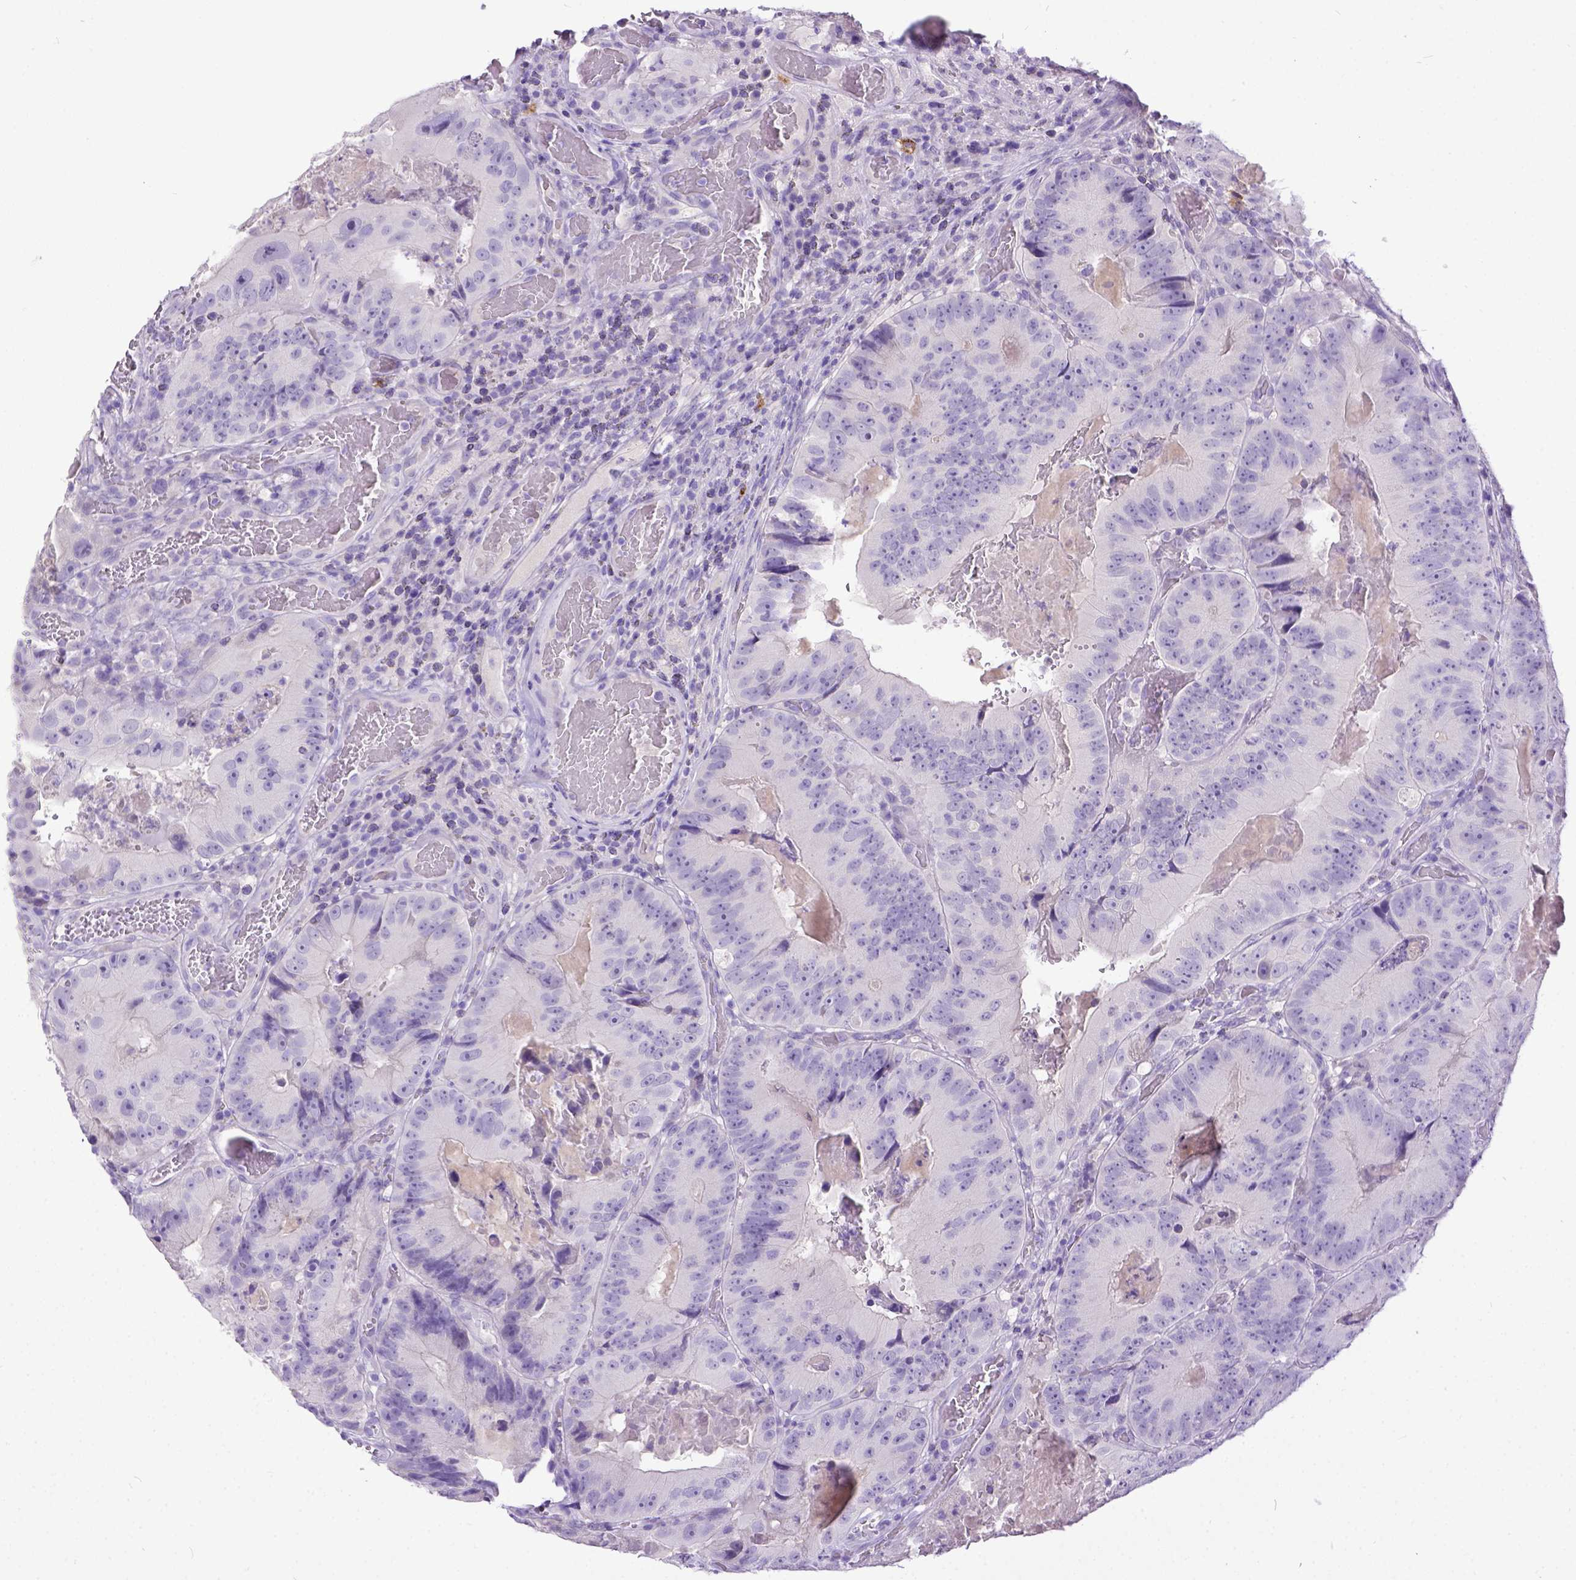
{"staining": {"intensity": "negative", "quantity": "none", "location": "none"}, "tissue": "colorectal cancer", "cell_type": "Tumor cells", "image_type": "cancer", "snomed": [{"axis": "morphology", "description": "Adenocarcinoma, NOS"}, {"axis": "topography", "description": "Colon"}], "caption": "IHC micrograph of human colorectal cancer (adenocarcinoma) stained for a protein (brown), which displays no expression in tumor cells.", "gene": "KIT", "patient": {"sex": "female", "age": 86}}